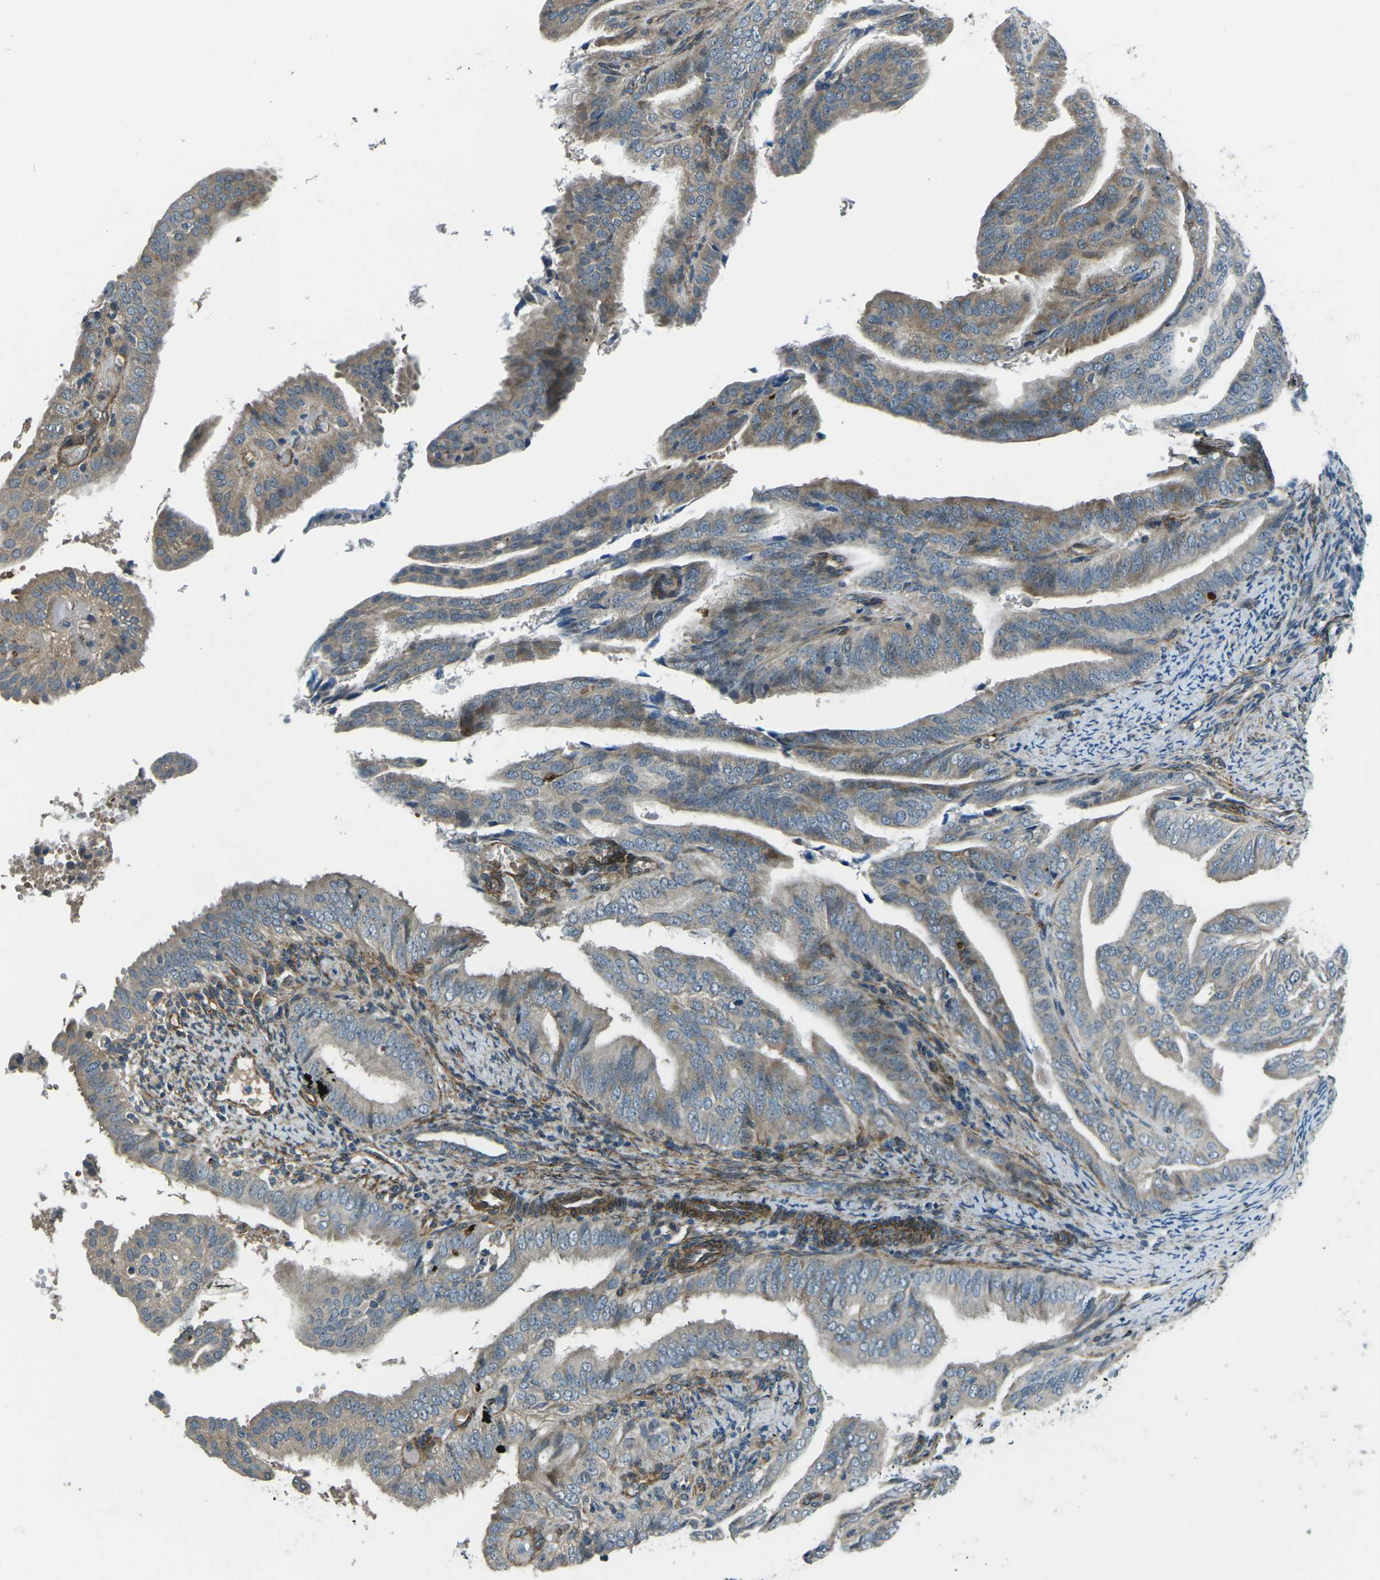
{"staining": {"intensity": "weak", "quantity": "25%-75%", "location": "cytoplasmic/membranous"}, "tissue": "endometrial cancer", "cell_type": "Tumor cells", "image_type": "cancer", "snomed": [{"axis": "morphology", "description": "Adenocarcinoma, NOS"}, {"axis": "topography", "description": "Endometrium"}], "caption": "There is low levels of weak cytoplasmic/membranous staining in tumor cells of endometrial cancer (adenocarcinoma), as demonstrated by immunohistochemical staining (brown color).", "gene": "AFAP1", "patient": {"sex": "female", "age": 58}}